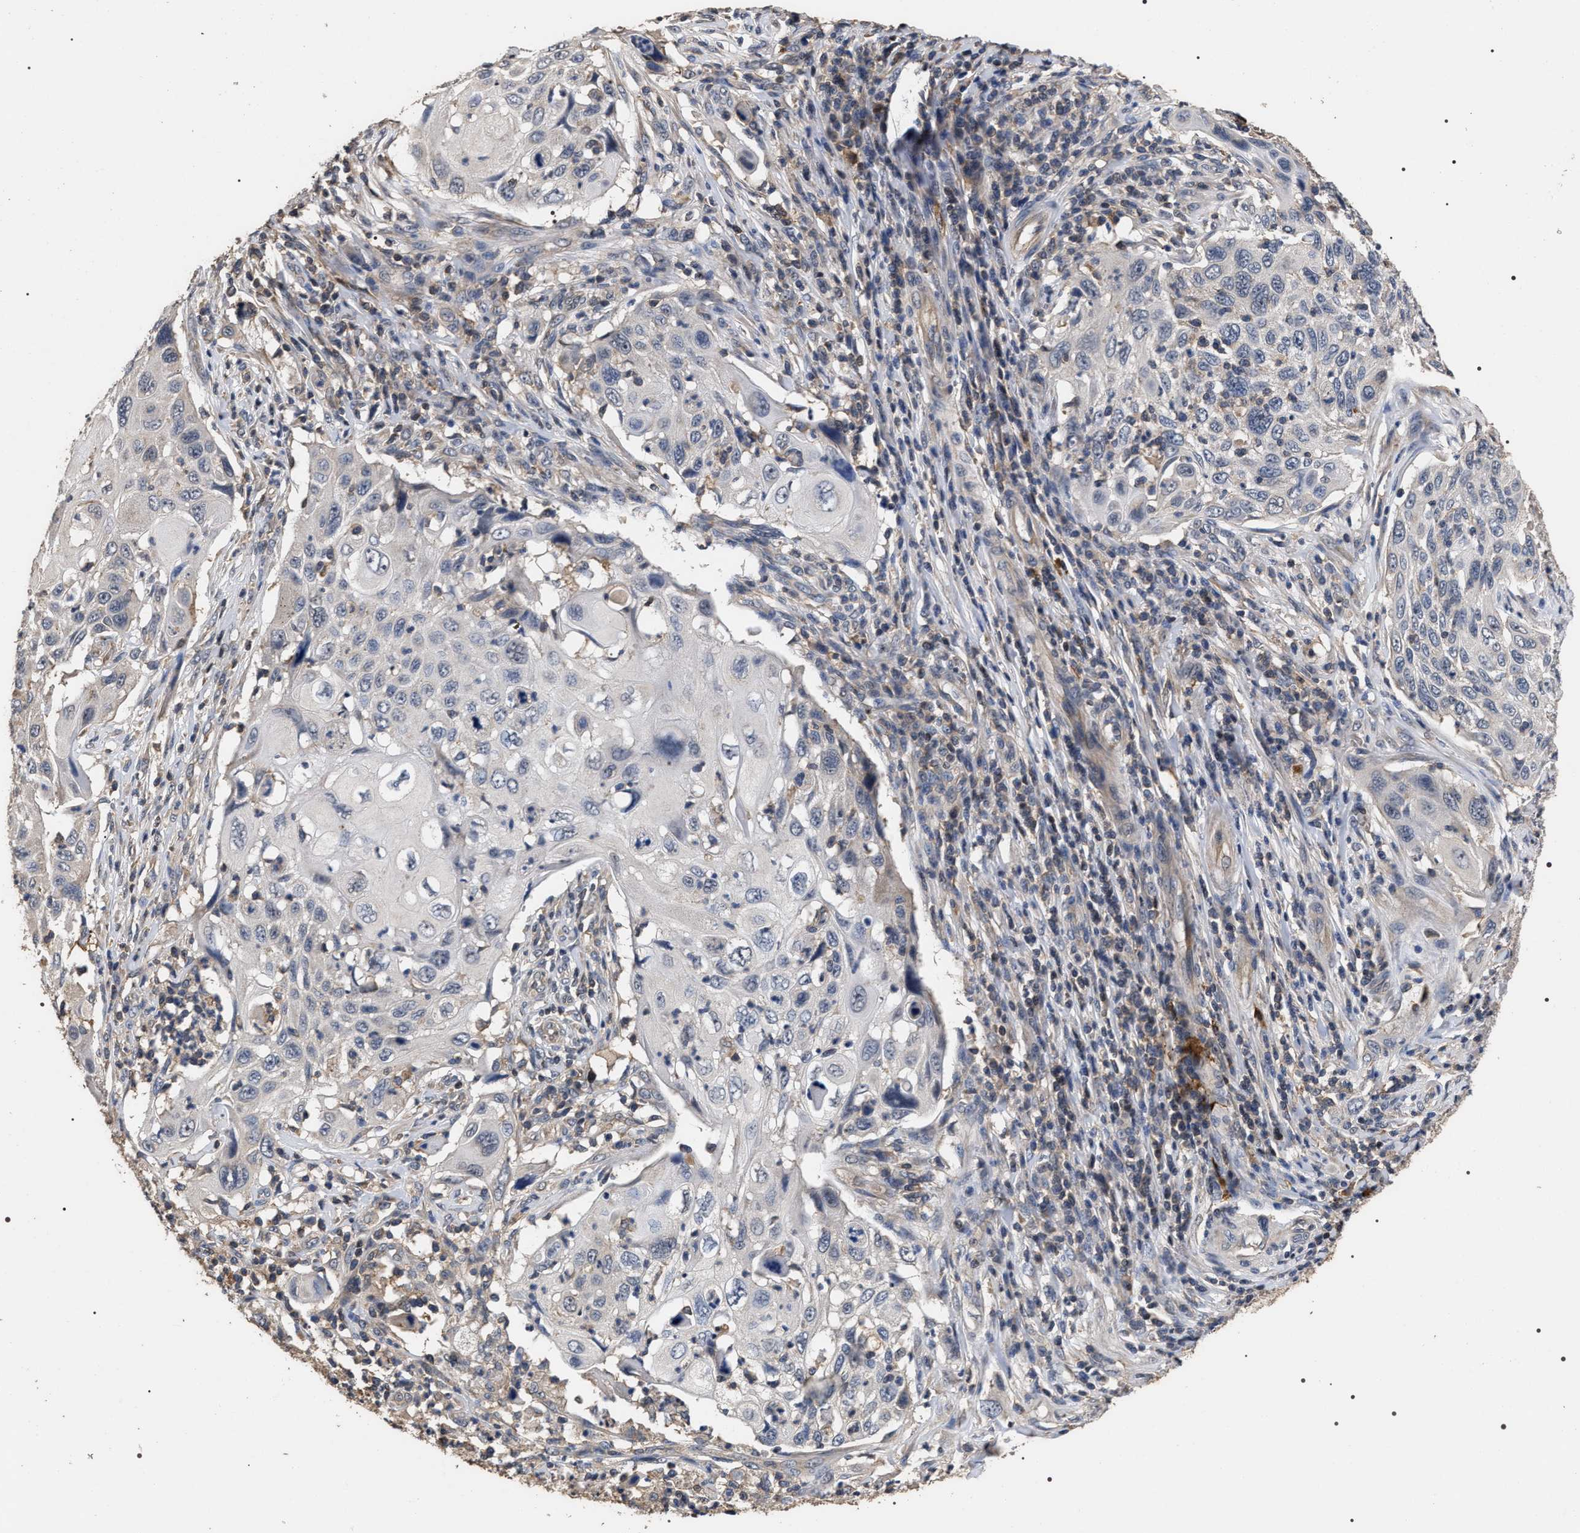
{"staining": {"intensity": "negative", "quantity": "none", "location": "none"}, "tissue": "cervical cancer", "cell_type": "Tumor cells", "image_type": "cancer", "snomed": [{"axis": "morphology", "description": "Squamous cell carcinoma, NOS"}, {"axis": "topography", "description": "Cervix"}], "caption": "The image exhibits no staining of tumor cells in cervical squamous cell carcinoma.", "gene": "UPF3A", "patient": {"sex": "female", "age": 70}}